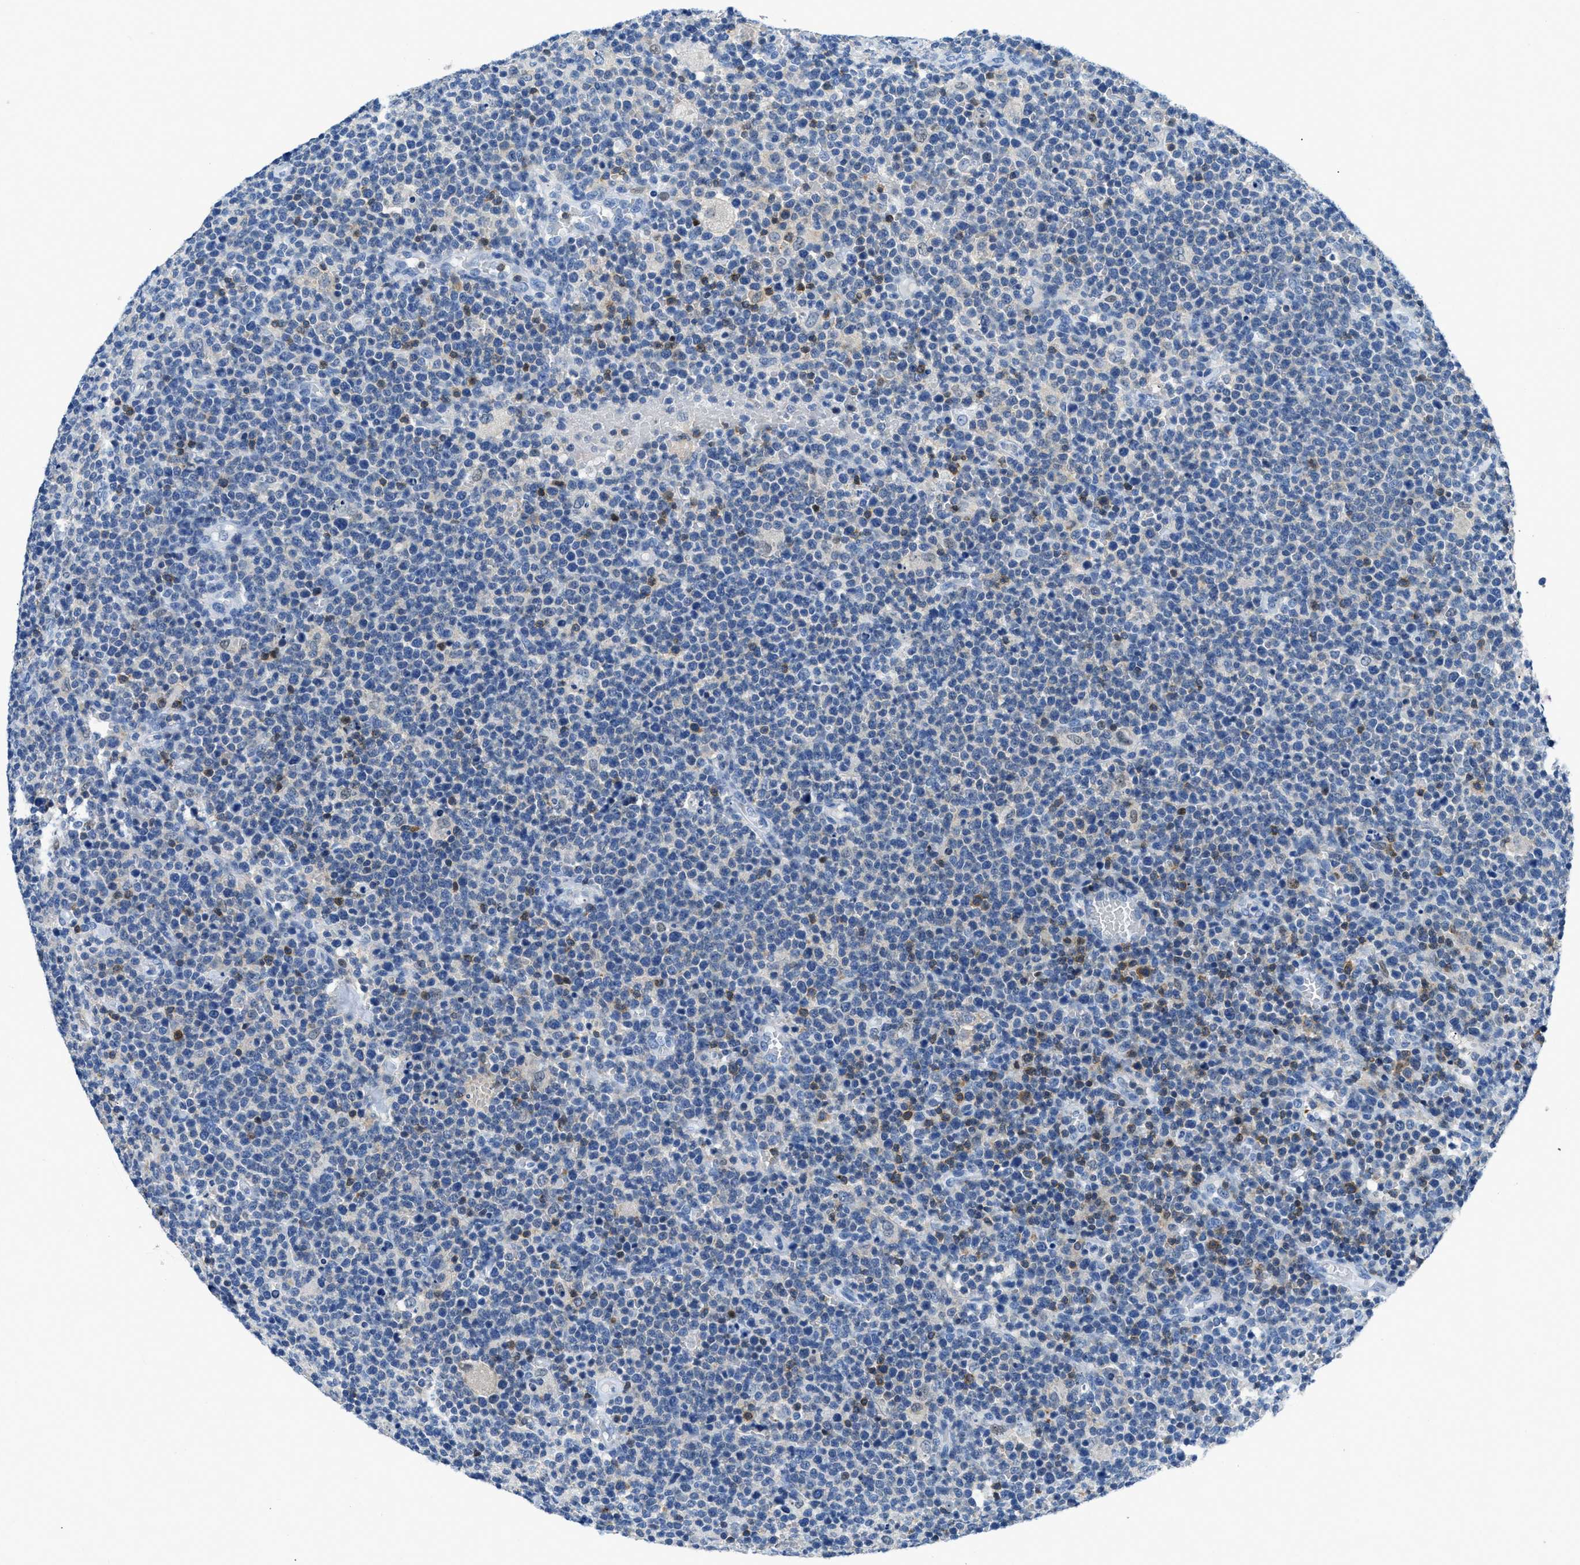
{"staining": {"intensity": "negative", "quantity": "none", "location": "none"}, "tissue": "lymphoma", "cell_type": "Tumor cells", "image_type": "cancer", "snomed": [{"axis": "morphology", "description": "Malignant lymphoma, non-Hodgkin's type, High grade"}, {"axis": "topography", "description": "Lymph node"}], "caption": "DAB (3,3'-diaminobenzidine) immunohistochemical staining of high-grade malignant lymphoma, non-Hodgkin's type exhibits no significant positivity in tumor cells. The staining was performed using DAB to visualize the protein expression in brown, while the nuclei were stained in blue with hematoxylin (Magnification: 20x).", "gene": "NFATC2", "patient": {"sex": "male", "age": 61}}